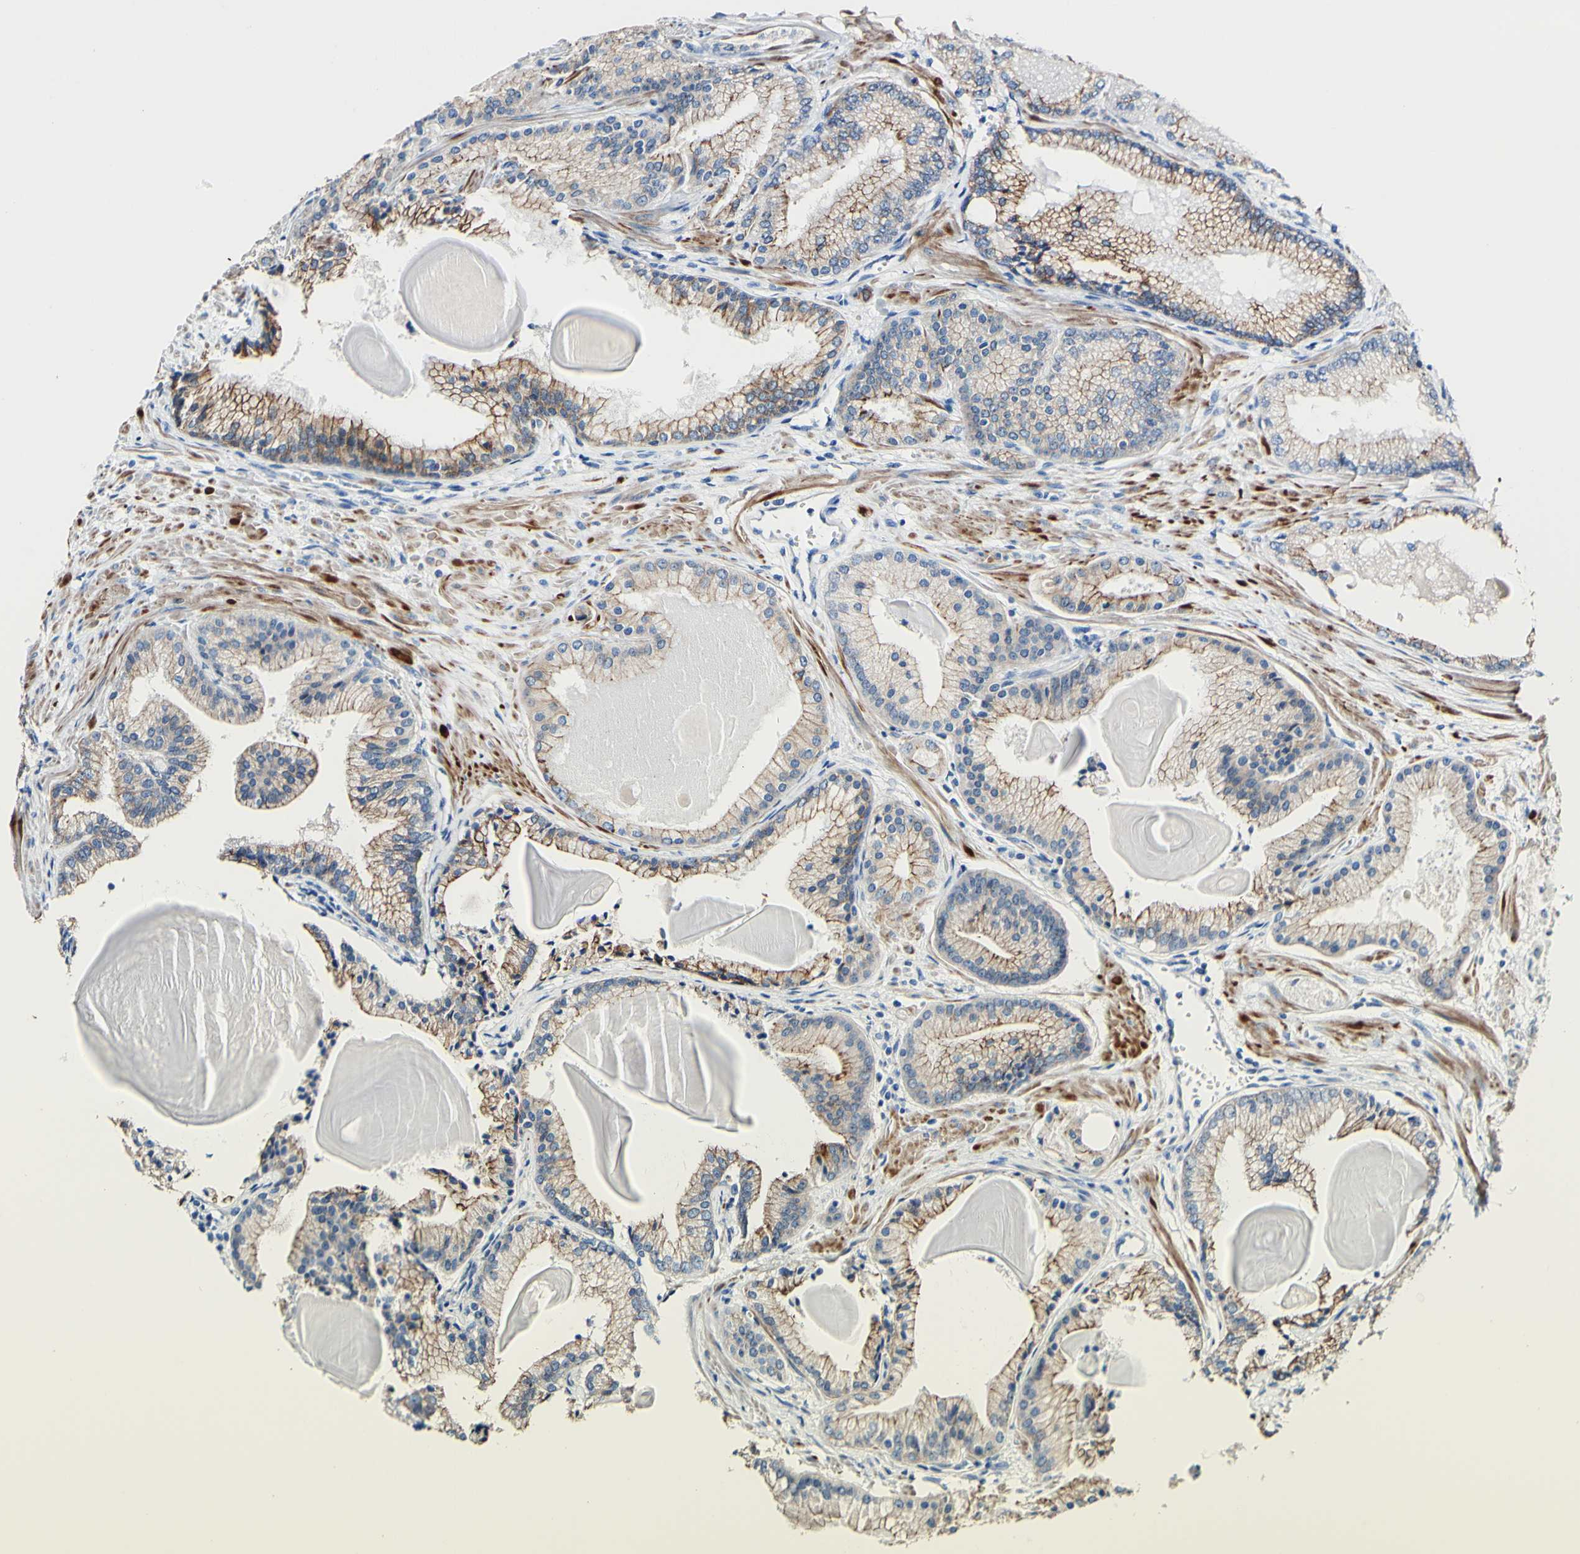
{"staining": {"intensity": "moderate", "quantity": "25%-75%", "location": "cytoplasmic/membranous"}, "tissue": "prostate cancer", "cell_type": "Tumor cells", "image_type": "cancer", "snomed": [{"axis": "morphology", "description": "Adenocarcinoma, Low grade"}, {"axis": "topography", "description": "Prostate"}], "caption": "IHC photomicrograph of neoplastic tissue: human low-grade adenocarcinoma (prostate) stained using IHC exhibits medium levels of moderate protein expression localized specifically in the cytoplasmic/membranous of tumor cells, appearing as a cytoplasmic/membranous brown color.", "gene": "DSC2", "patient": {"sex": "male", "age": 59}}